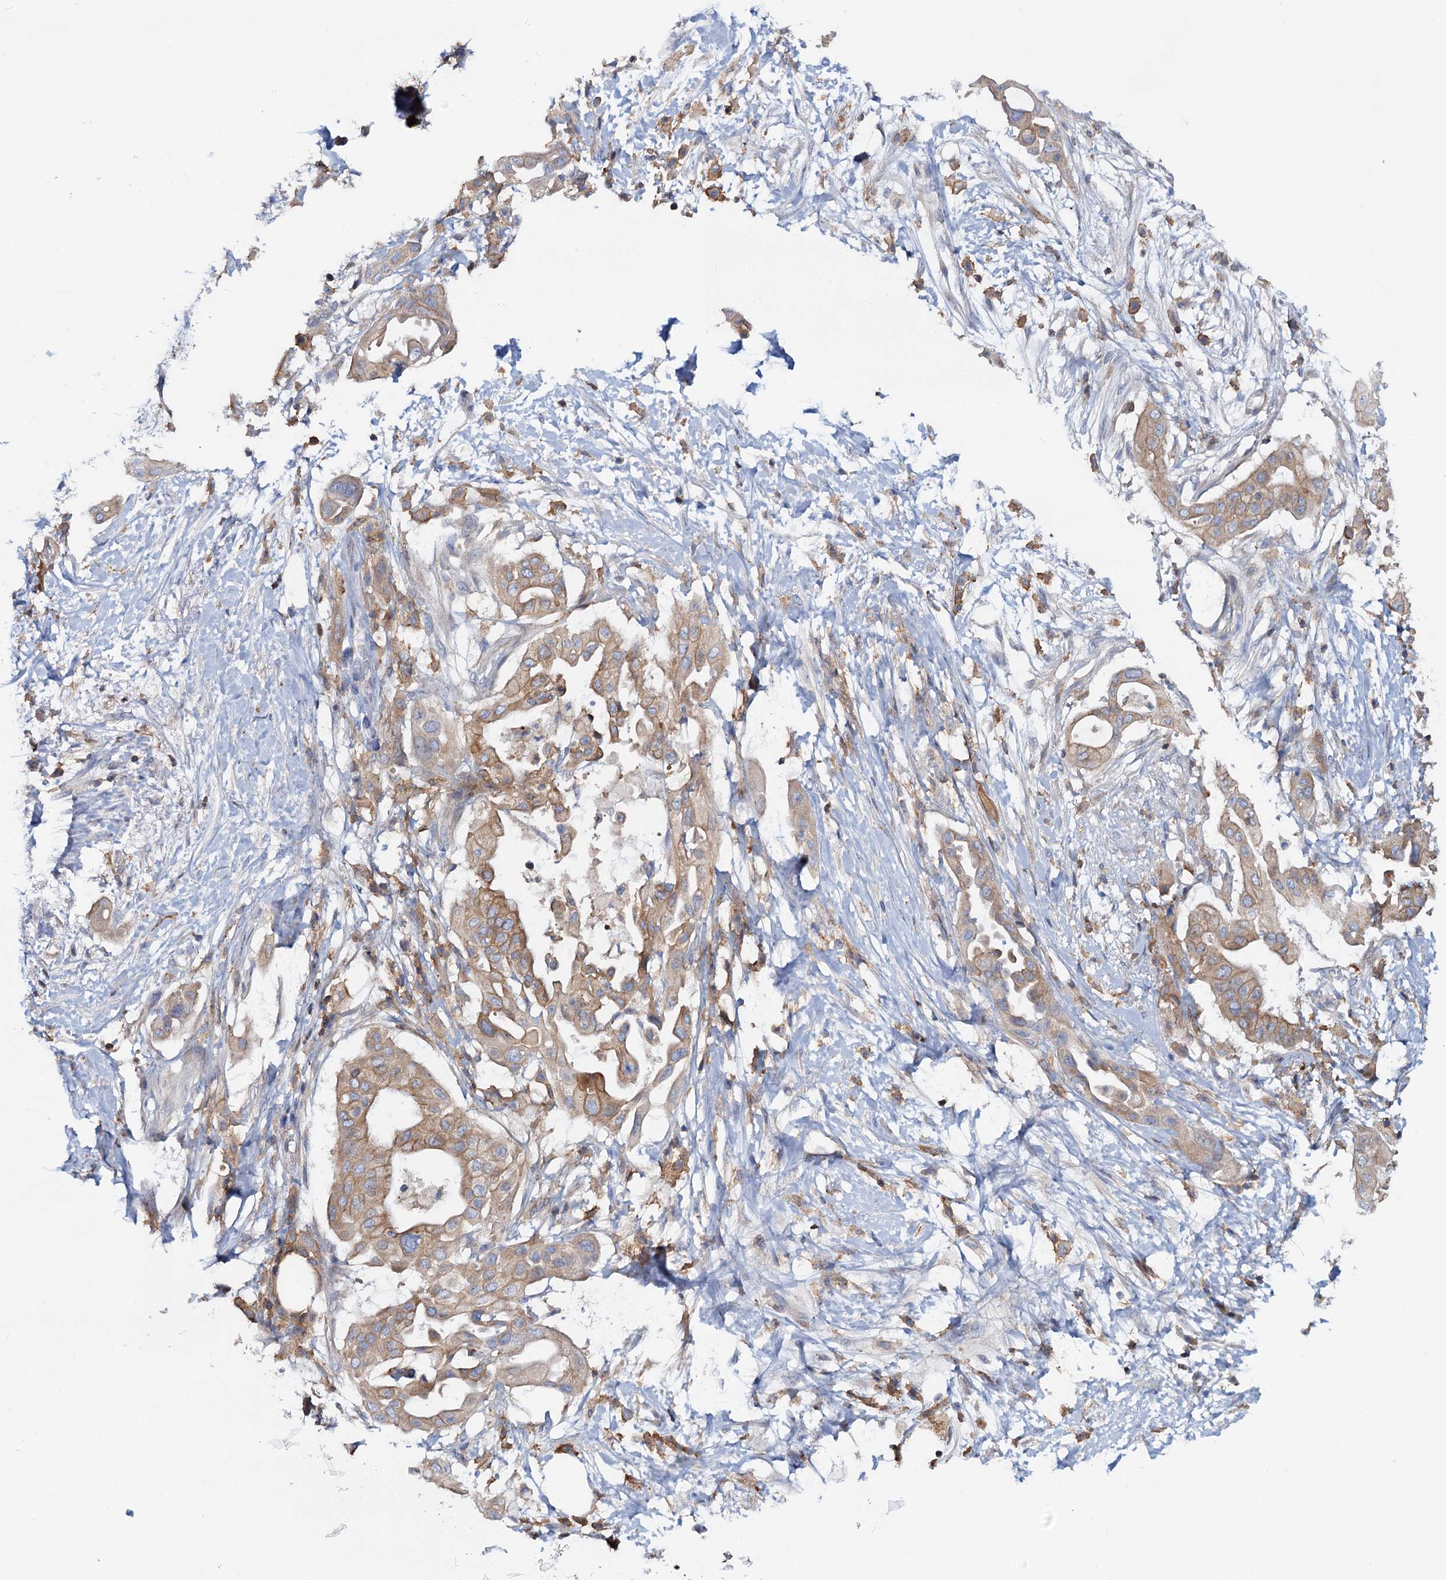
{"staining": {"intensity": "moderate", "quantity": ">75%", "location": "cytoplasmic/membranous"}, "tissue": "pancreatic cancer", "cell_type": "Tumor cells", "image_type": "cancer", "snomed": [{"axis": "morphology", "description": "Adenocarcinoma, NOS"}, {"axis": "topography", "description": "Pancreas"}], "caption": "Tumor cells show medium levels of moderate cytoplasmic/membranous positivity in approximately >75% of cells in pancreatic cancer (adenocarcinoma).", "gene": "LRCH4", "patient": {"sex": "male", "age": 68}}